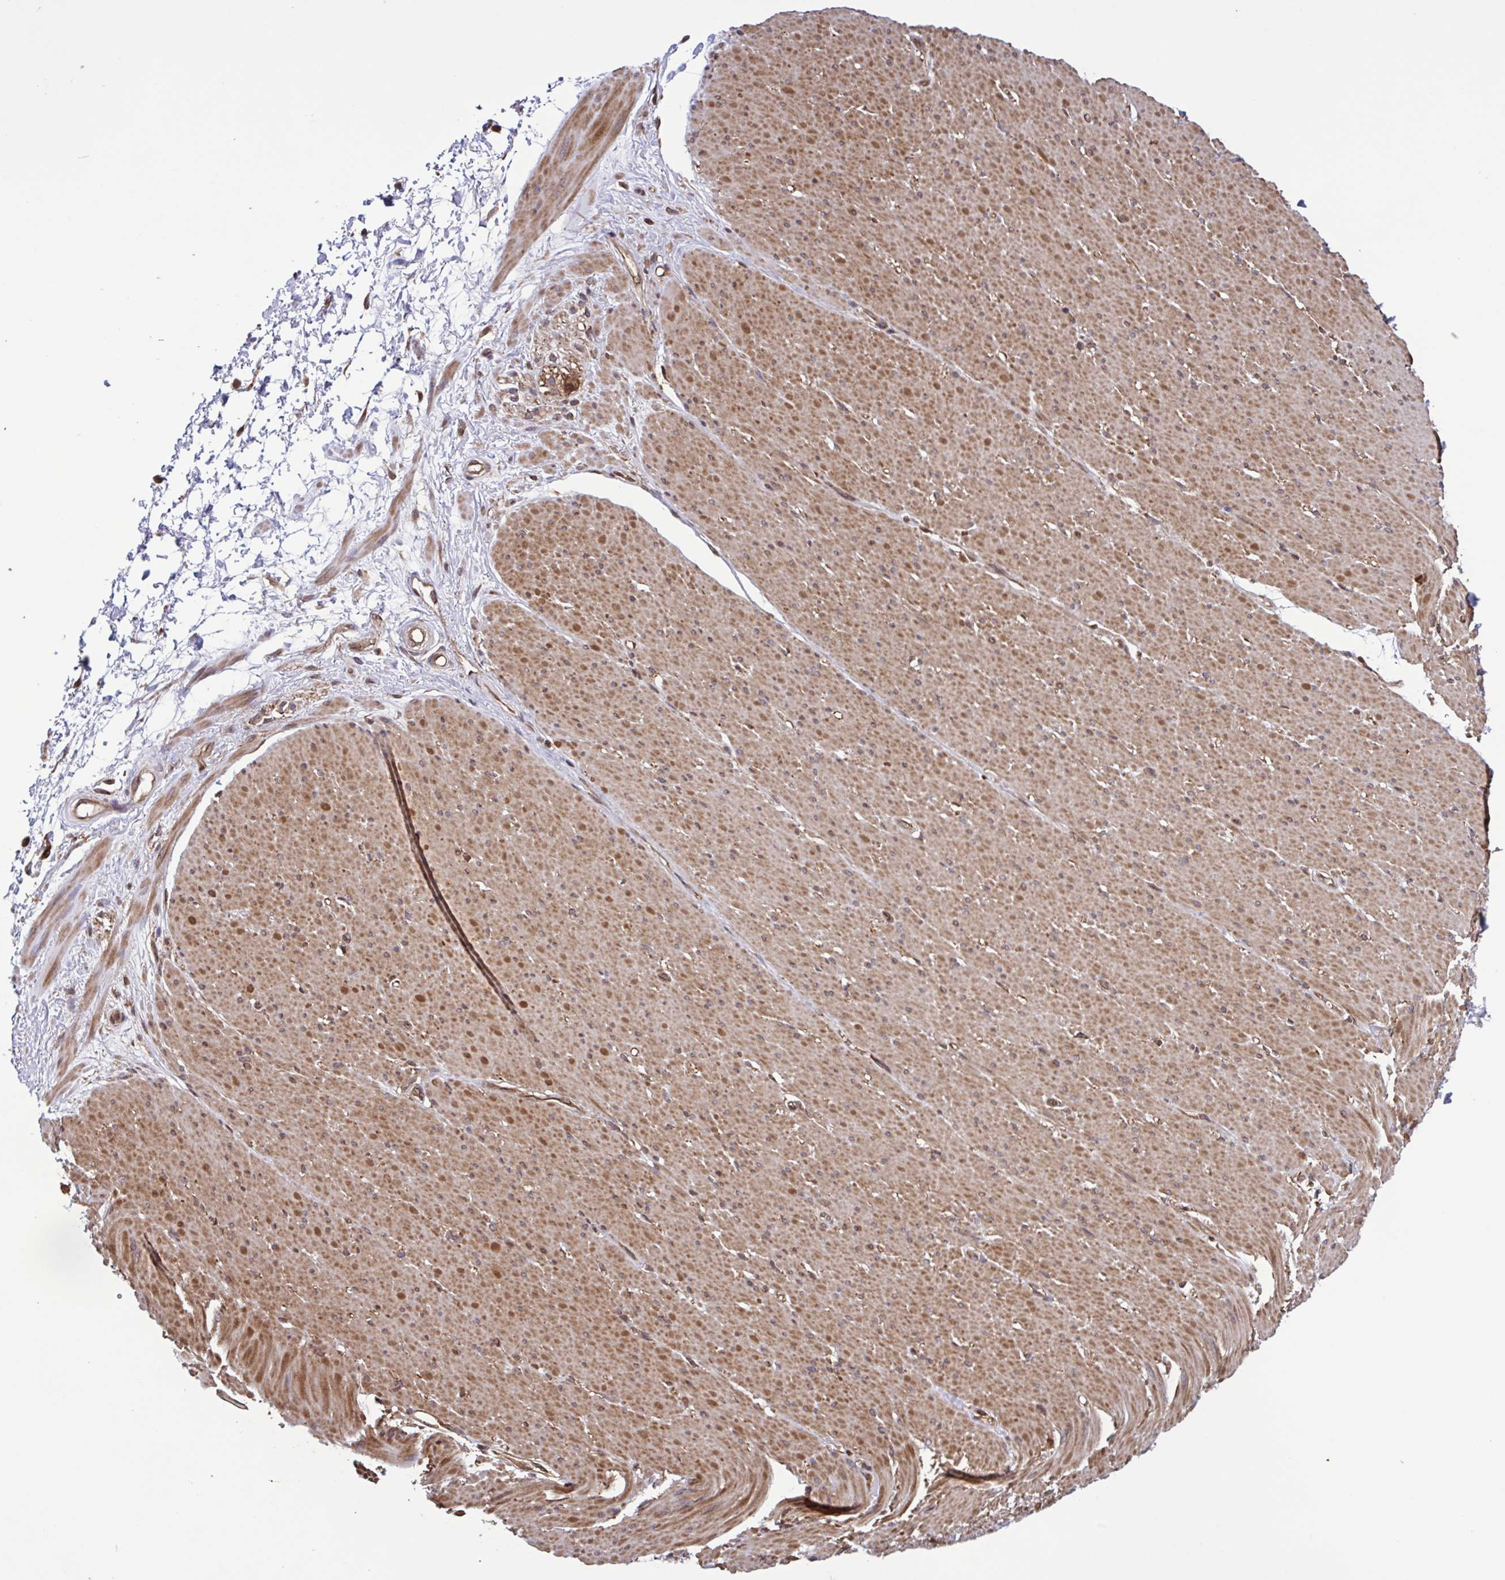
{"staining": {"intensity": "moderate", "quantity": ">75%", "location": "cytoplasmic/membranous,nuclear"}, "tissue": "smooth muscle", "cell_type": "Smooth muscle cells", "image_type": "normal", "snomed": [{"axis": "morphology", "description": "Normal tissue, NOS"}, {"axis": "topography", "description": "Smooth muscle"}, {"axis": "topography", "description": "Rectum"}], "caption": "Immunohistochemistry photomicrograph of benign smooth muscle: smooth muscle stained using immunohistochemistry (IHC) shows medium levels of moderate protein expression localized specifically in the cytoplasmic/membranous,nuclear of smooth muscle cells, appearing as a cytoplasmic/membranous,nuclear brown color.", "gene": "SEC63", "patient": {"sex": "male", "age": 53}}